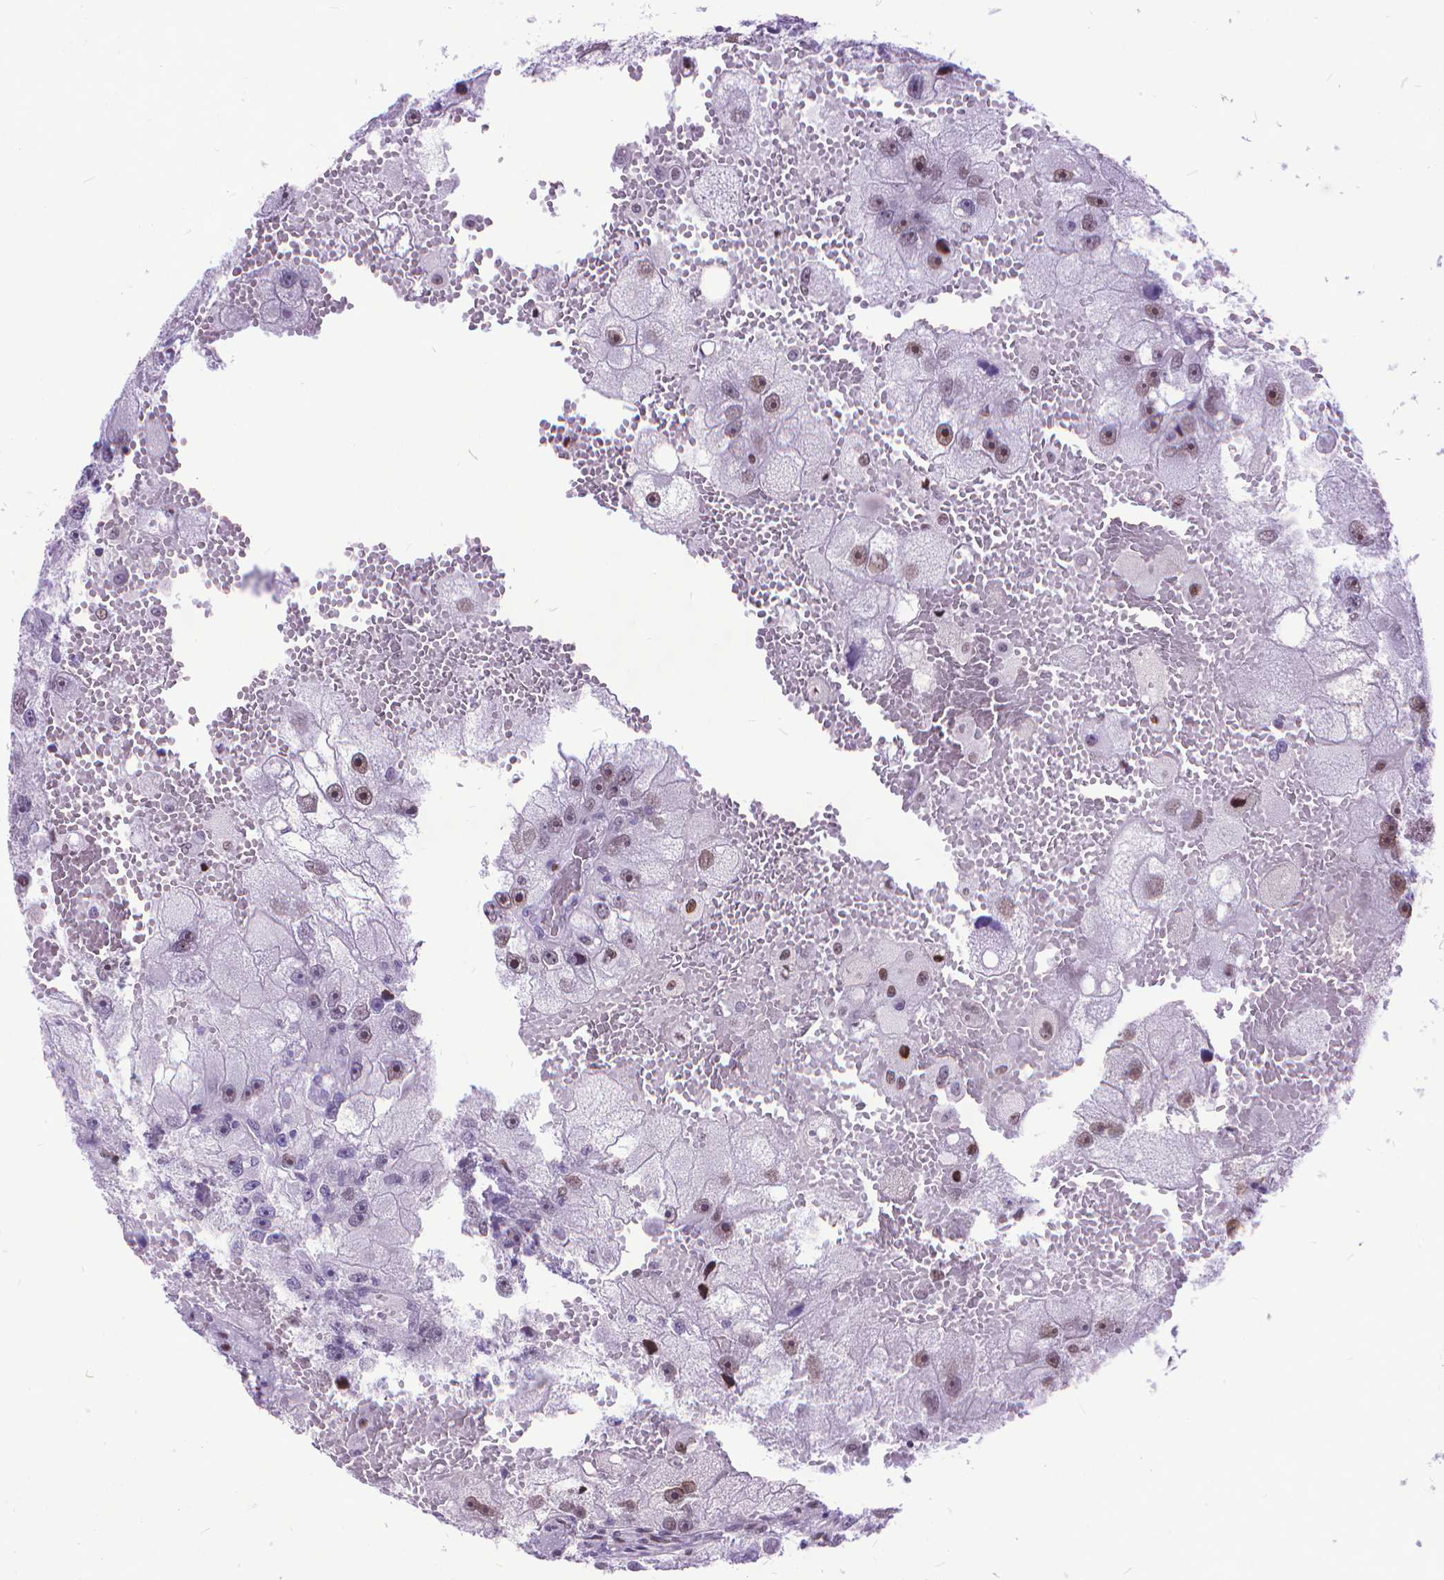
{"staining": {"intensity": "moderate", "quantity": "<25%", "location": "nuclear"}, "tissue": "renal cancer", "cell_type": "Tumor cells", "image_type": "cancer", "snomed": [{"axis": "morphology", "description": "Adenocarcinoma, NOS"}, {"axis": "topography", "description": "Kidney"}], "caption": "Protein staining reveals moderate nuclear positivity in about <25% of tumor cells in adenocarcinoma (renal).", "gene": "POLE4", "patient": {"sex": "male", "age": 63}}